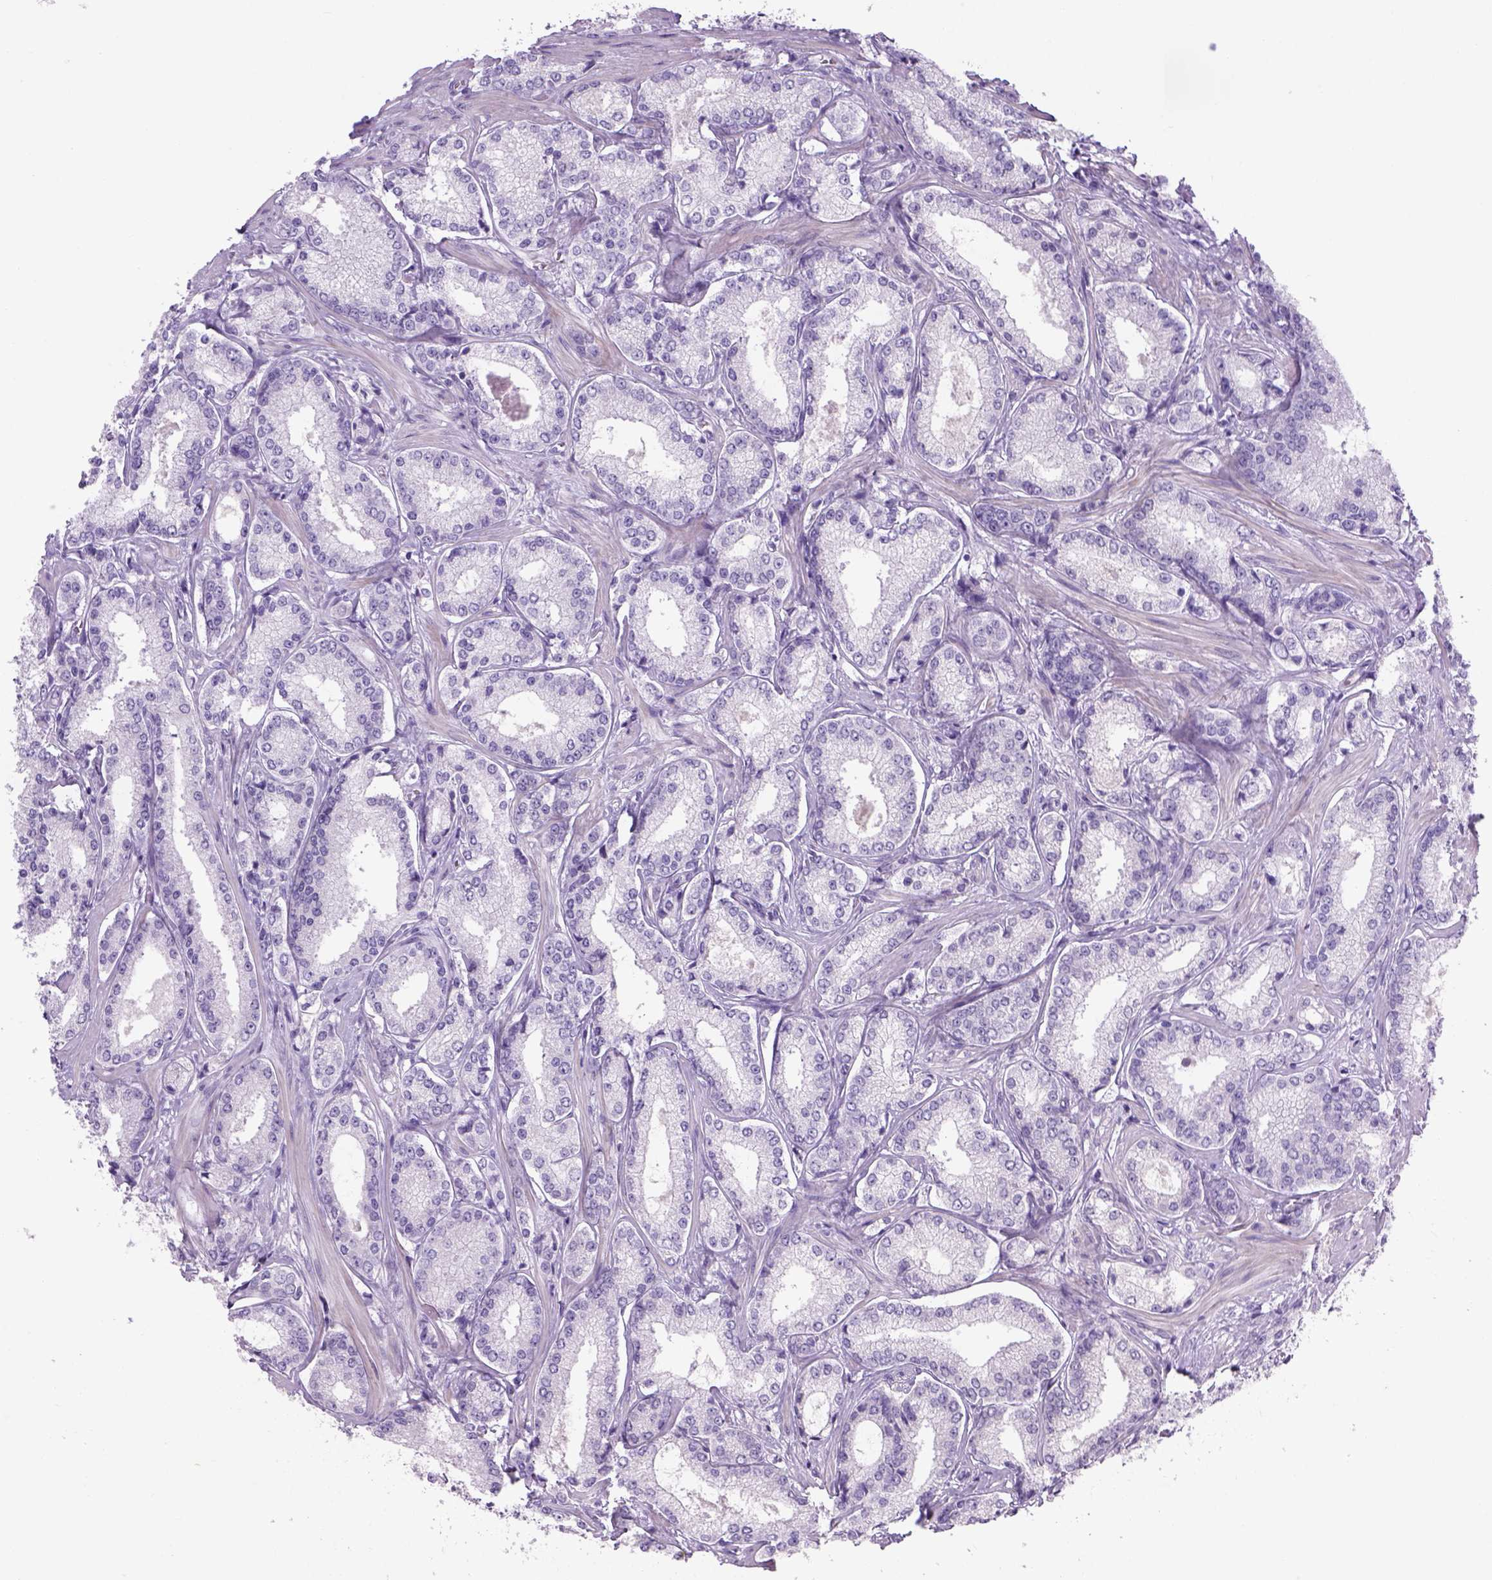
{"staining": {"intensity": "negative", "quantity": "none", "location": "none"}, "tissue": "prostate cancer", "cell_type": "Tumor cells", "image_type": "cancer", "snomed": [{"axis": "morphology", "description": "Adenocarcinoma, Low grade"}, {"axis": "topography", "description": "Prostate"}], "caption": "Tumor cells are negative for brown protein staining in prostate cancer (adenocarcinoma (low-grade)).", "gene": "TENM4", "patient": {"sex": "male", "age": 56}}